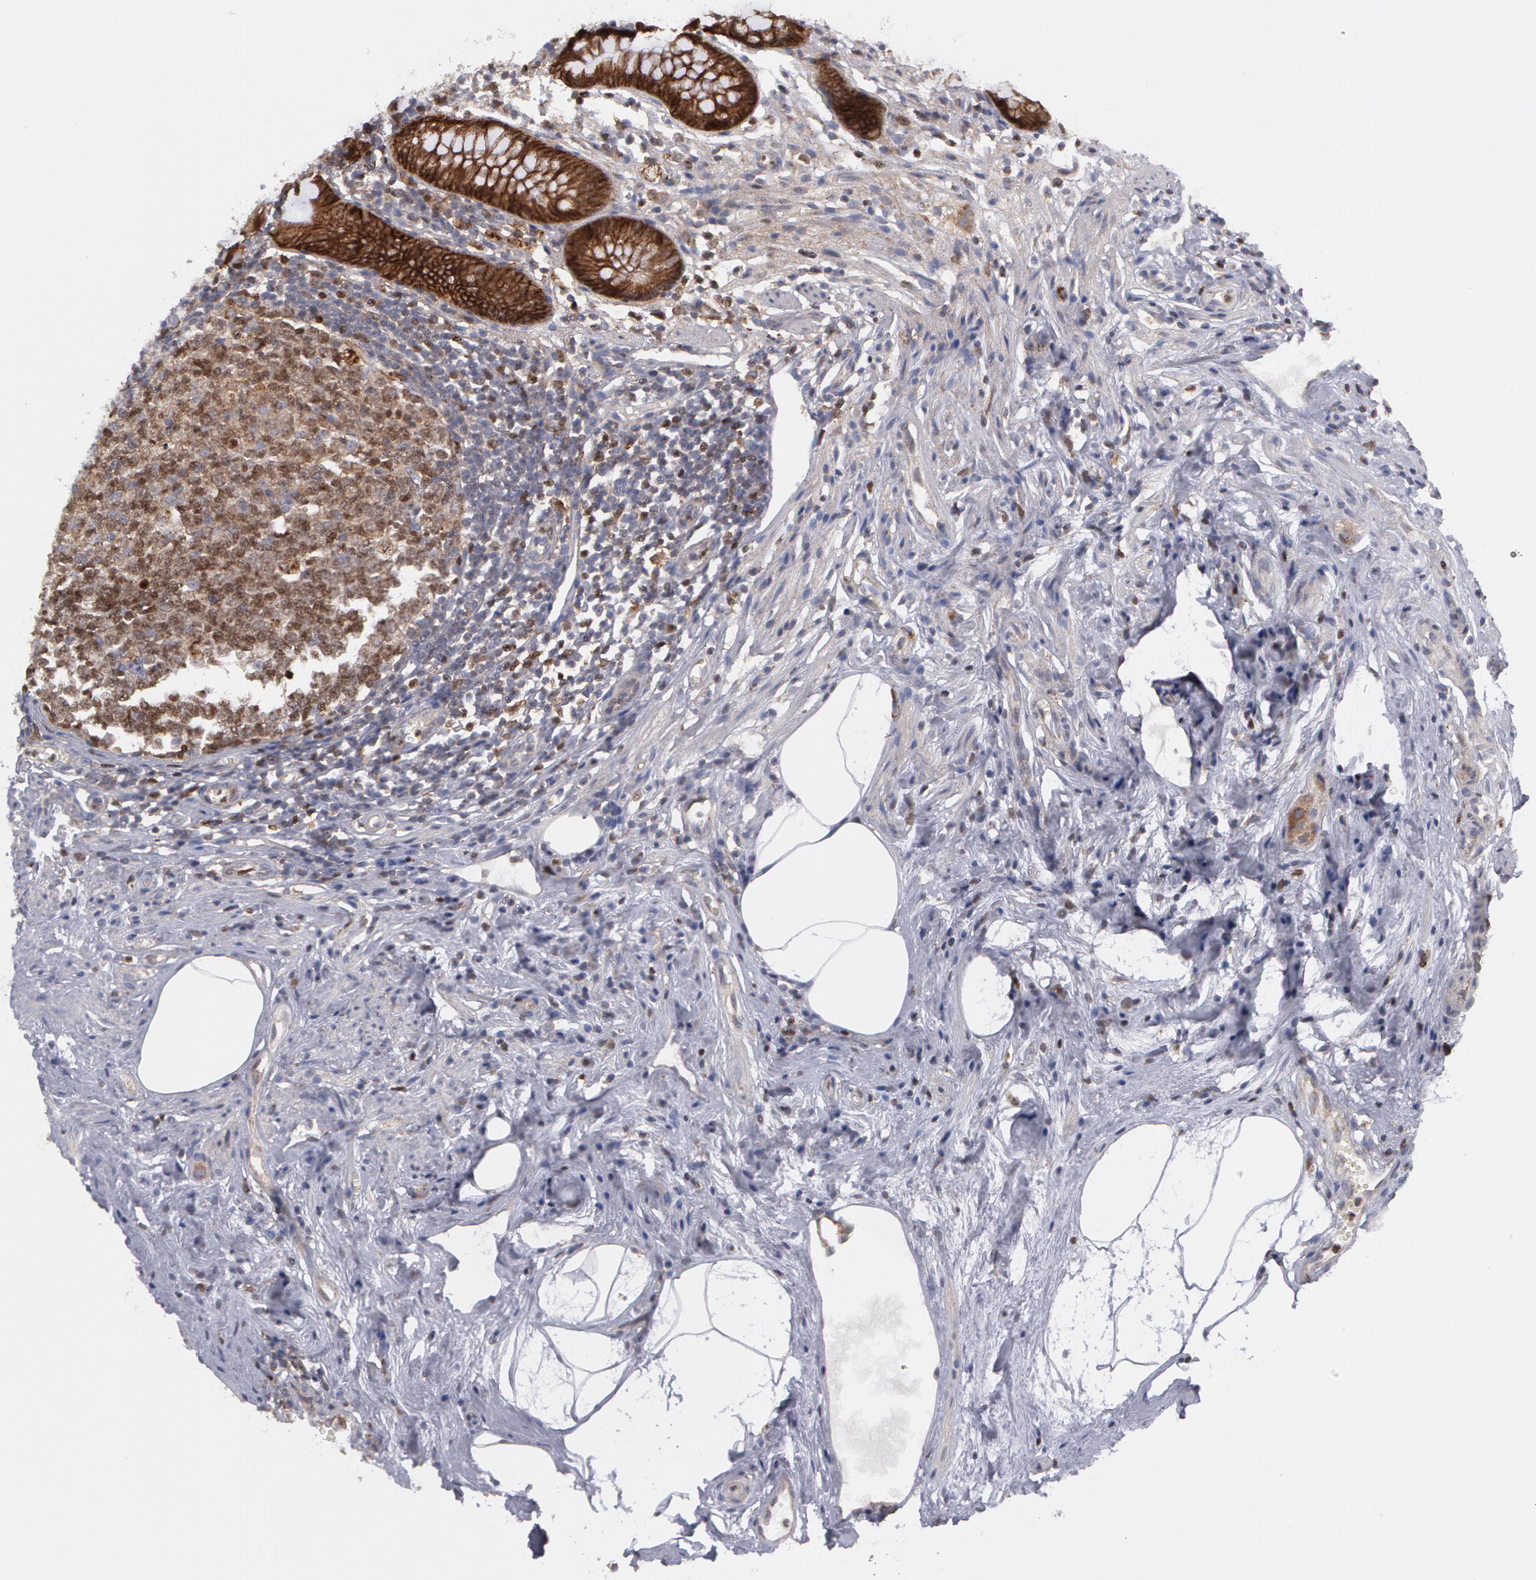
{"staining": {"intensity": "moderate", "quantity": ">75%", "location": "cytoplasmic/membranous"}, "tissue": "appendix", "cell_type": "Glandular cells", "image_type": "normal", "snomed": [{"axis": "morphology", "description": "Normal tissue, NOS"}, {"axis": "topography", "description": "Appendix"}], "caption": "Brown immunohistochemical staining in benign appendix displays moderate cytoplasmic/membranous expression in approximately >75% of glandular cells. The staining was performed using DAB (3,3'-diaminobenzidine) to visualize the protein expression in brown, while the nuclei were stained in blue with hematoxylin (Magnification: 20x).", "gene": "ERBB2", "patient": {"sex": "male", "age": 38}}